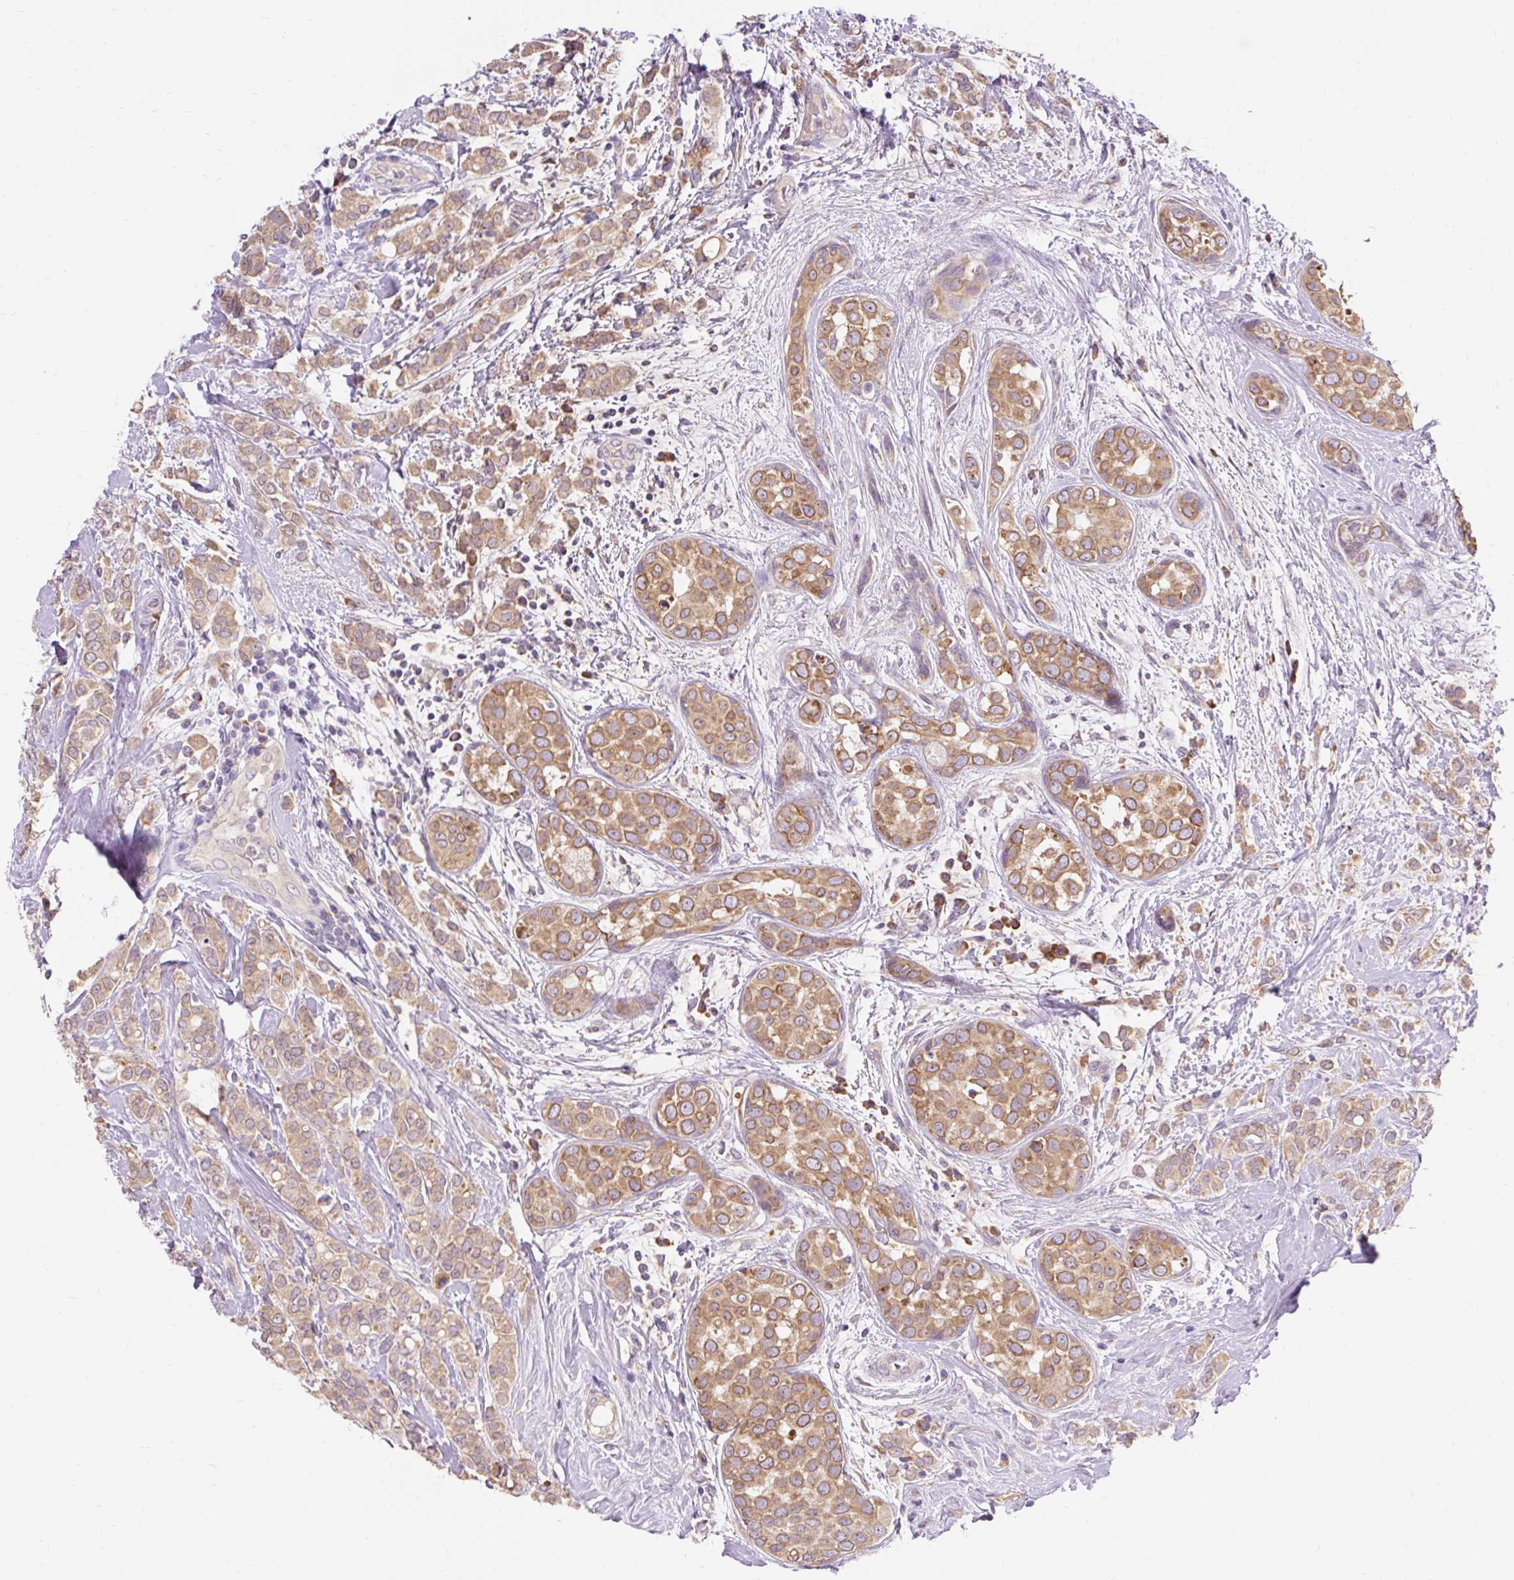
{"staining": {"intensity": "moderate", "quantity": ">75%", "location": "cytoplasmic/membranous"}, "tissue": "breast cancer", "cell_type": "Tumor cells", "image_type": "cancer", "snomed": [{"axis": "morphology", "description": "Lobular carcinoma"}, {"axis": "topography", "description": "Breast"}], "caption": "Protein analysis of breast lobular carcinoma tissue exhibits moderate cytoplasmic/membranous staining in about >75% of tumor cells. Nuclei are stained in blue.", "gene": "SEC63", "patient": {"sex": "female", "age": 68}}